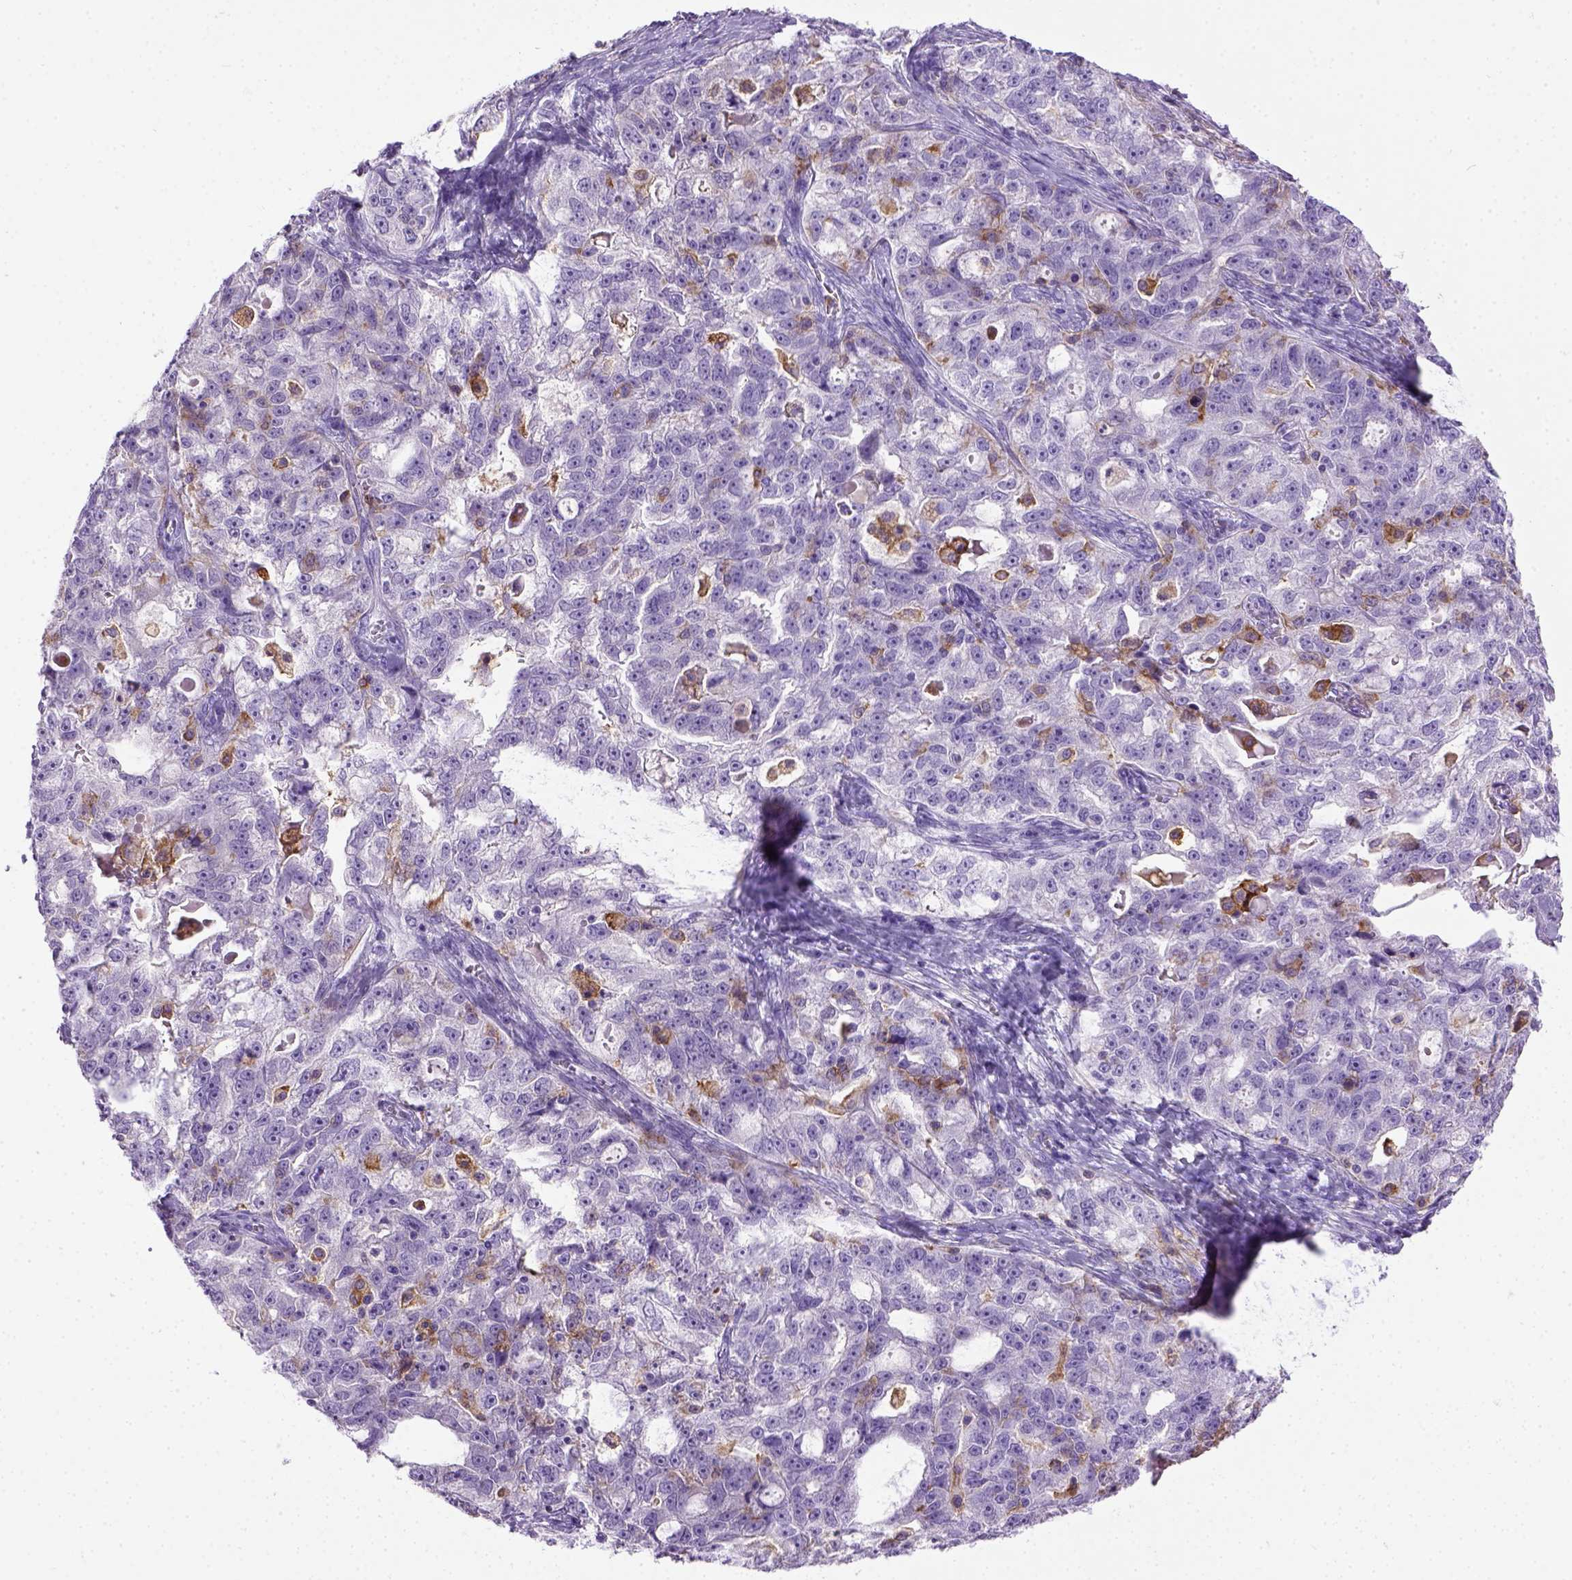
{"staining": {"intensity": "negative", "quantity": "none", "location": "none"}, "tissue": "ovarian cancer", "cell_type": "Tumor cells", "image_type": "cancer", "snomed": [{"axis": "morphology", "description": "Cystadenocarcinoma, serous, NOS"}, {"axis": "topography", "description": "Ovary"}], "caption": "Protein analysis of ovarian cancer demonstrates no significant expression in tumor cells.", "gene": "ITGAX", "patient": {"sex": "female", "age": 51}}